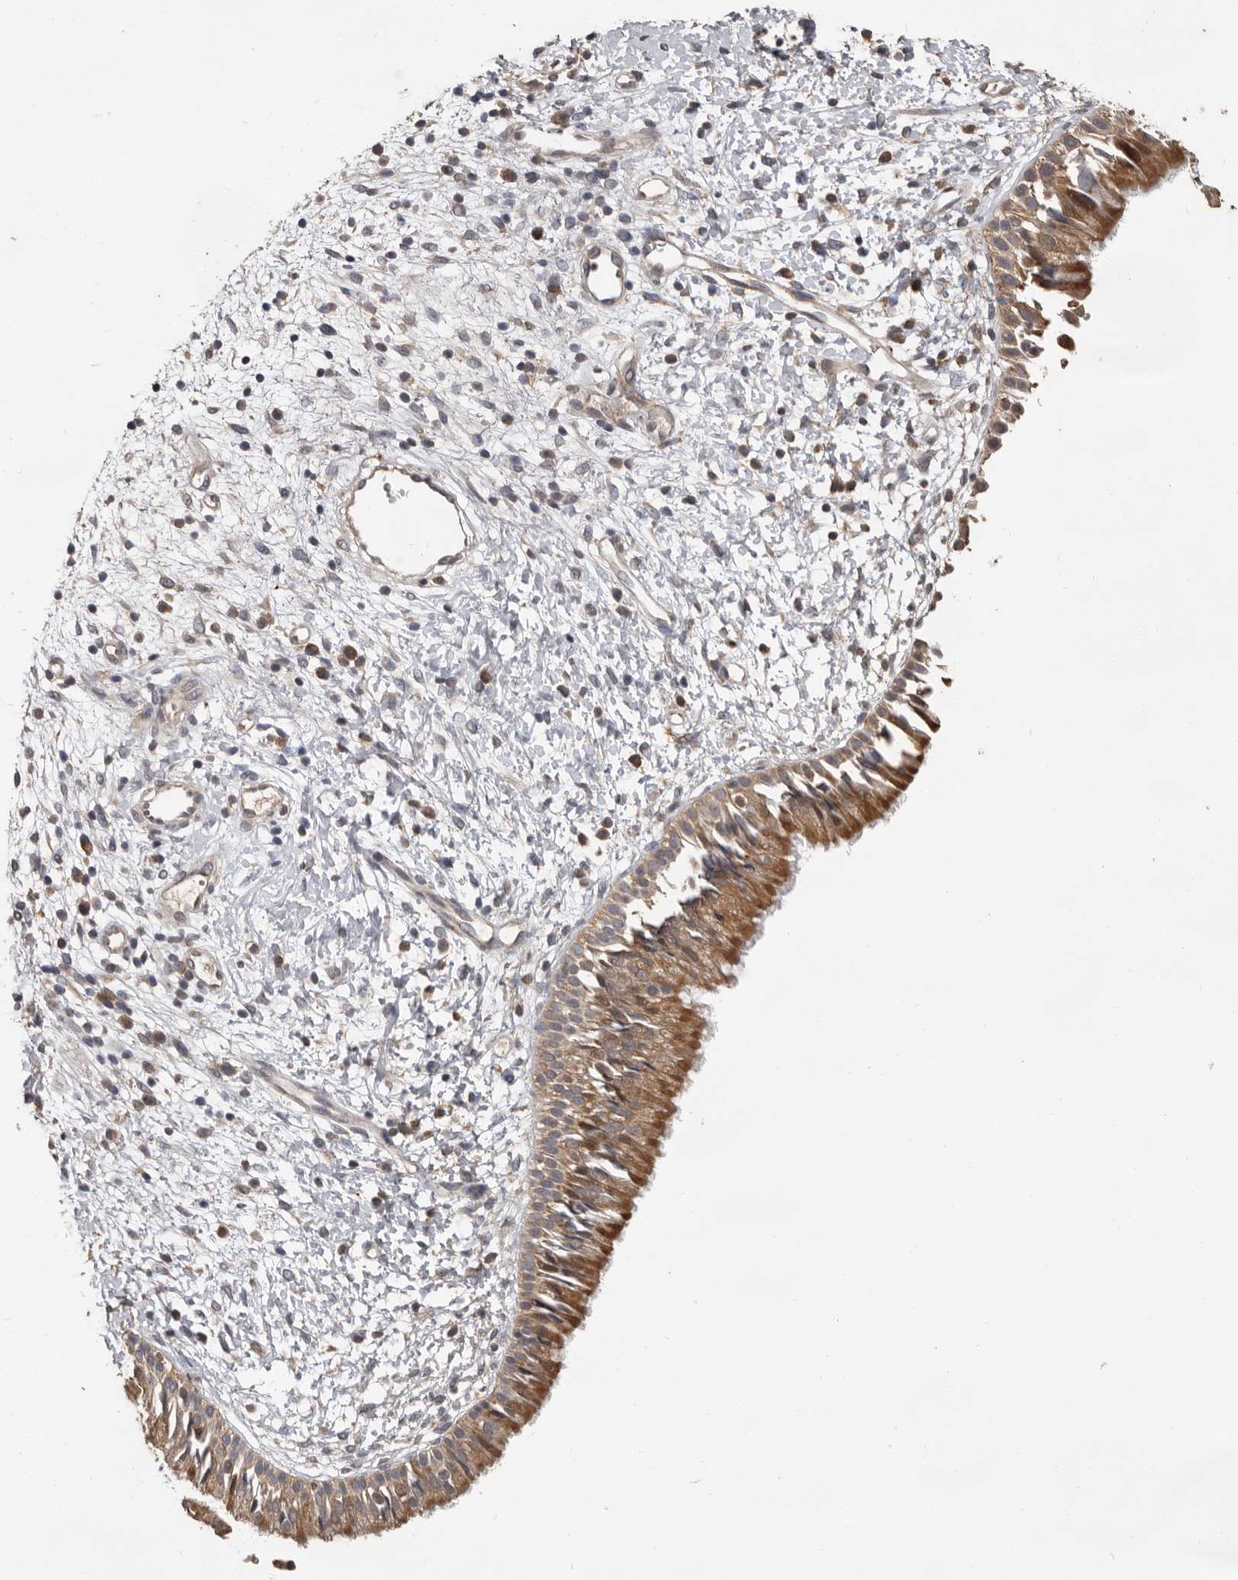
{"staining": {"intensity": "moderate", "quantity": ">75%", "location": "cytoplasmic/membranous"}, "tissue": "nasopharynx", "cell_type": "Respiratory epithelial cells", "image_type": "normal", "snomed": [{"axis": "morphology", "description": "Normal tissue, NOS"}, {"axis": "topography", "description": "Nasopharynx"}], "caption": "The histopathology image exhibits a brown stain indicating the presence of a protein in the cytoplasmic/membranous of respiratory epithelial cells in nasopharynx.", "gene": "MTF1", "patient": {"sex": "male", "age": 22}}